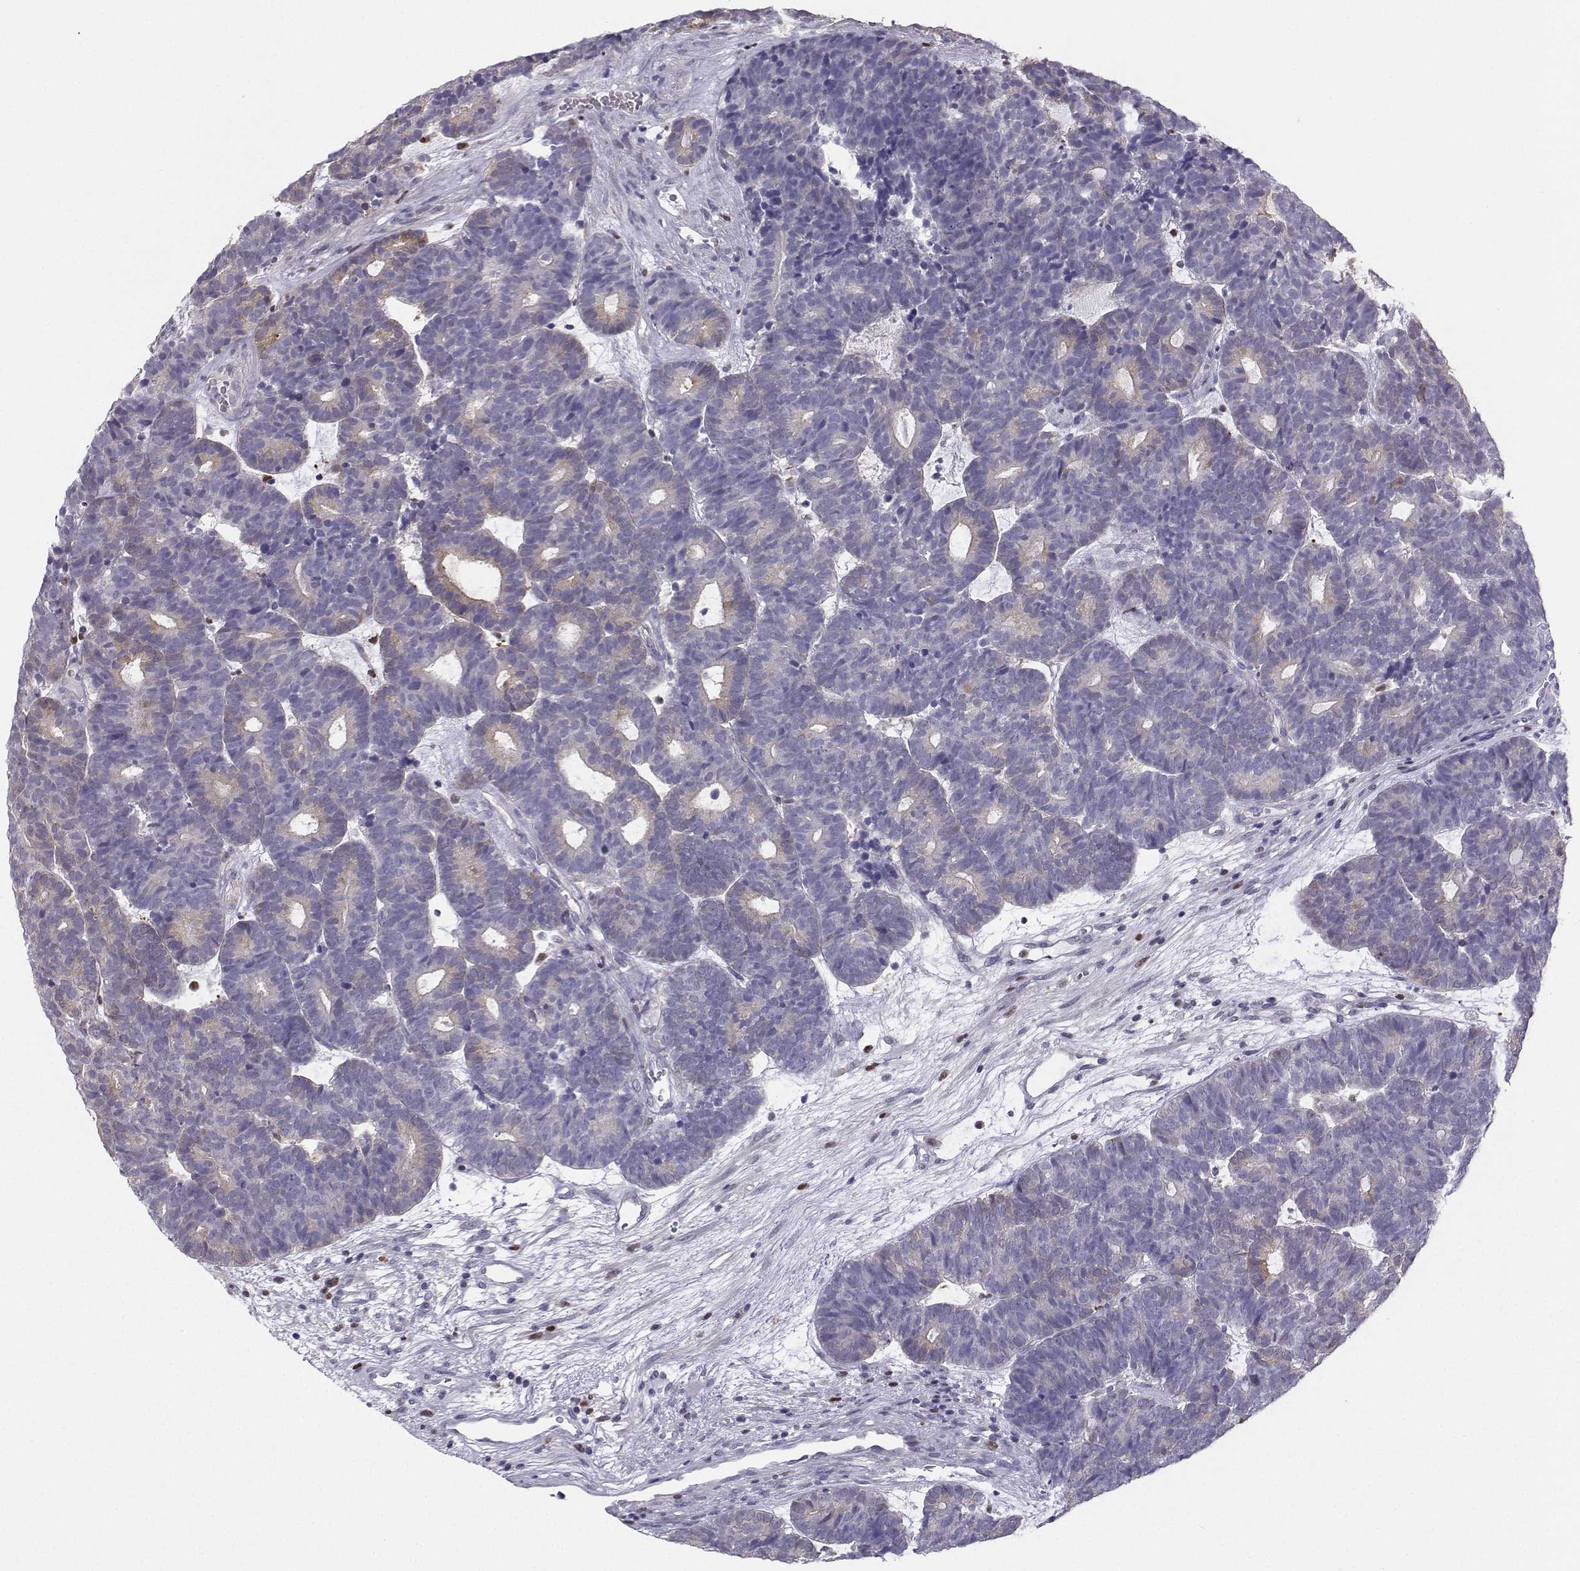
{"staining": {"intensity": "negative", "quantity": "none", "location": "none"}, "tissue": "head and neck cancer", "cell_type": "Tumor cells", "image_type": "cancer", "snomed": [{"axis": "morphology", "description": "Adenocarcinoma, NOS"}, {"axis": "topography", "description": "Head-Neck"}], "caption": "Head and neck cancer (adenocarcinoma) was stained to show a protein in brown. There is no significant positivity in tumor cells.", "gene": "DCLK3", "patient": {"sex": "female", "age": 81}}